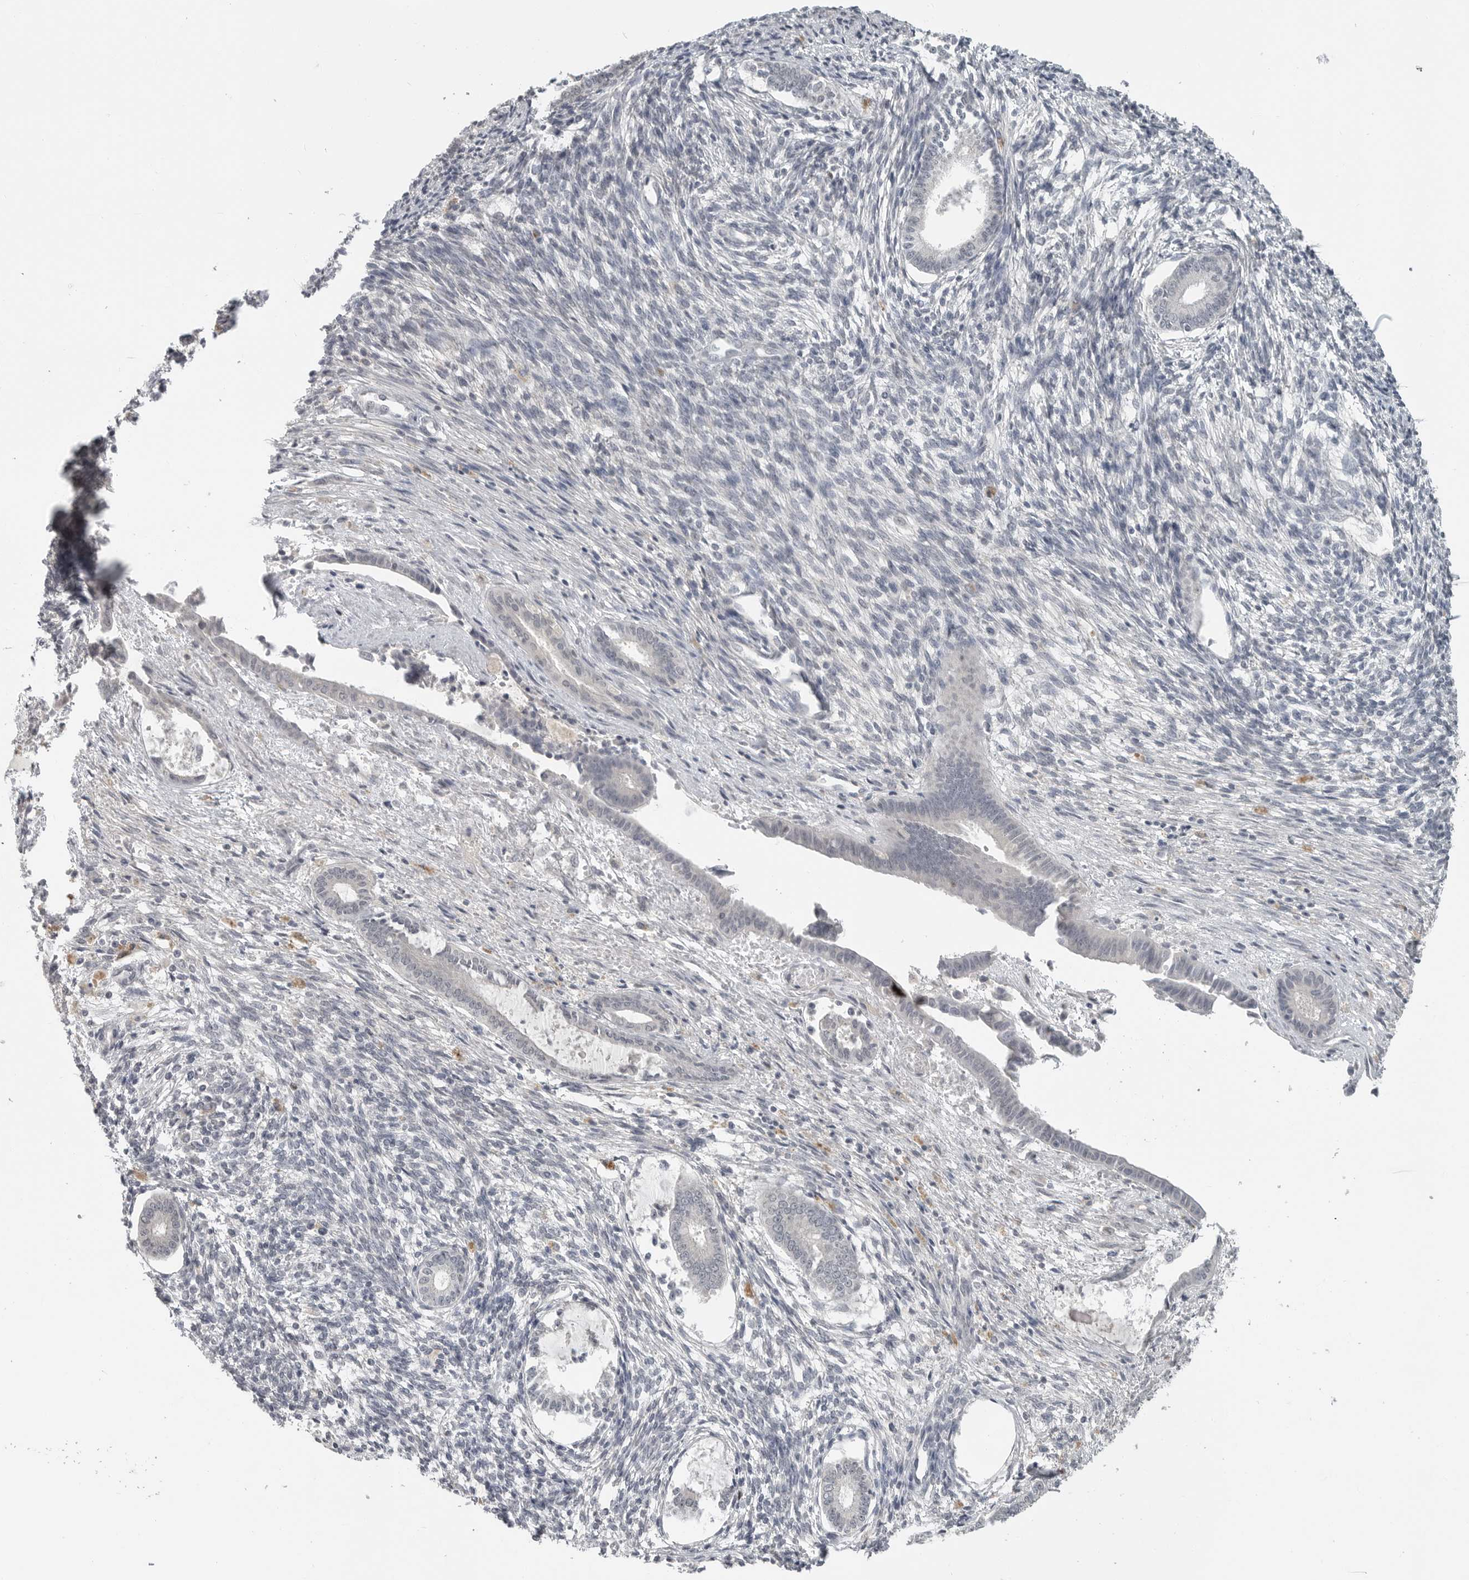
{"staining": {"intensity": "negative", "quantity": "none", "location": "none"}, "tissue": "endometrium", "cell_type": "Cells in endometrial stroma", "image_type": "normal", "snomed": [{"axis": "morphology", "description": "Normal tissue, NOS"}, {"axis": "topography", "description": "Endometrium"}], "caption": "IHC photomicrograph of normal endometrium: endometrium stained with DAB displays no significant protein expression in cells in endometrial stroma.", "gene": "FOXP3", "patient": {"sex": "female", "age": 56}}